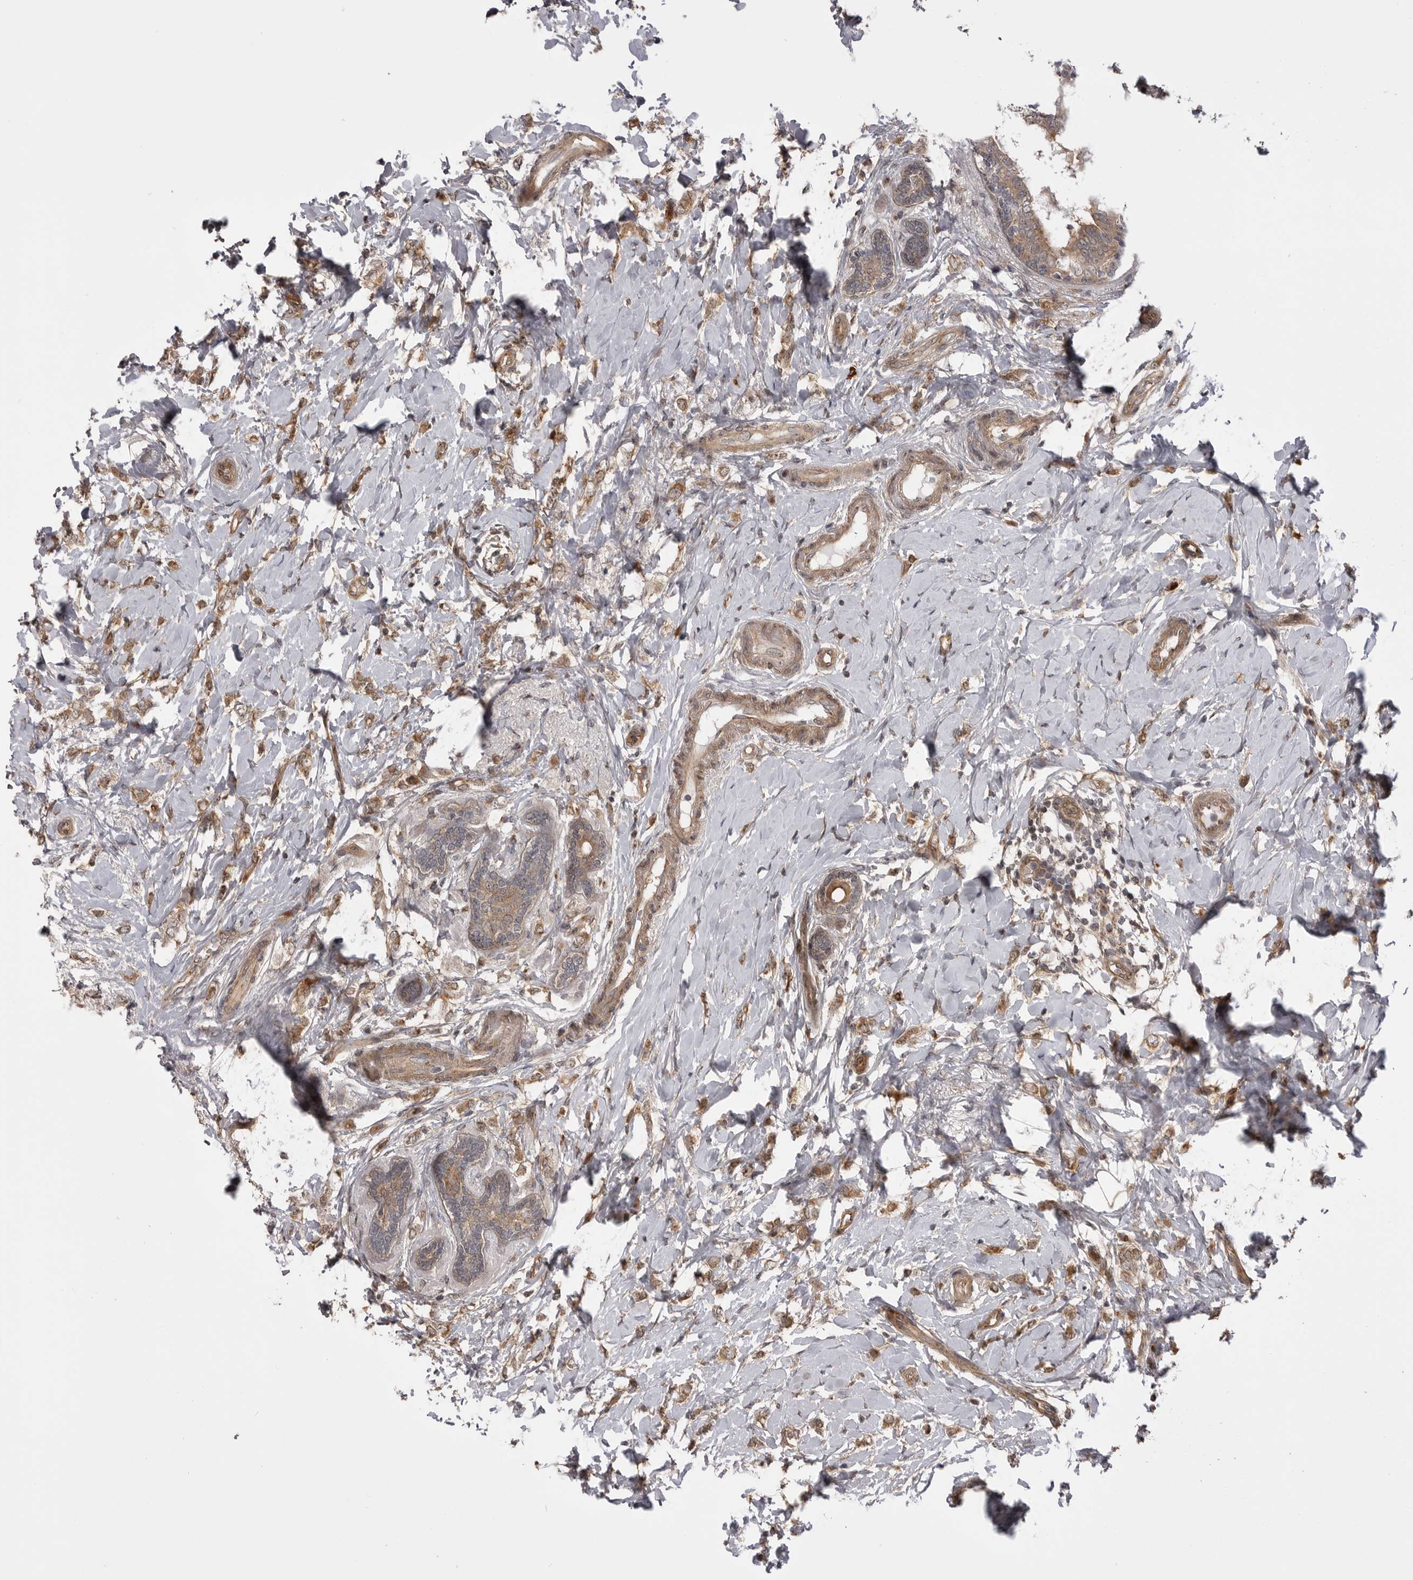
{"staining": {"intensity": "moderate", "quantity": ">75%", "location": "cytoplasmic/membranous"}, "tissue": "breast cancer", "cell_type": "Tumor cells", "image_type": "cancer", "snomed": [{"axis": "morphology", "description": "Normal tissue, NOS"}, {"axis": "morphology", "description": "Lobular carcinoma"}, {"axis": "topography", "description": "Breast"}], "caption": "An image of breast cancer stained for a protein reveals moderate cytoplasmic/membranous brown staining in tumor cells.", "gene": "PDCL", "patient": {"sex": "female", "age": 47}}